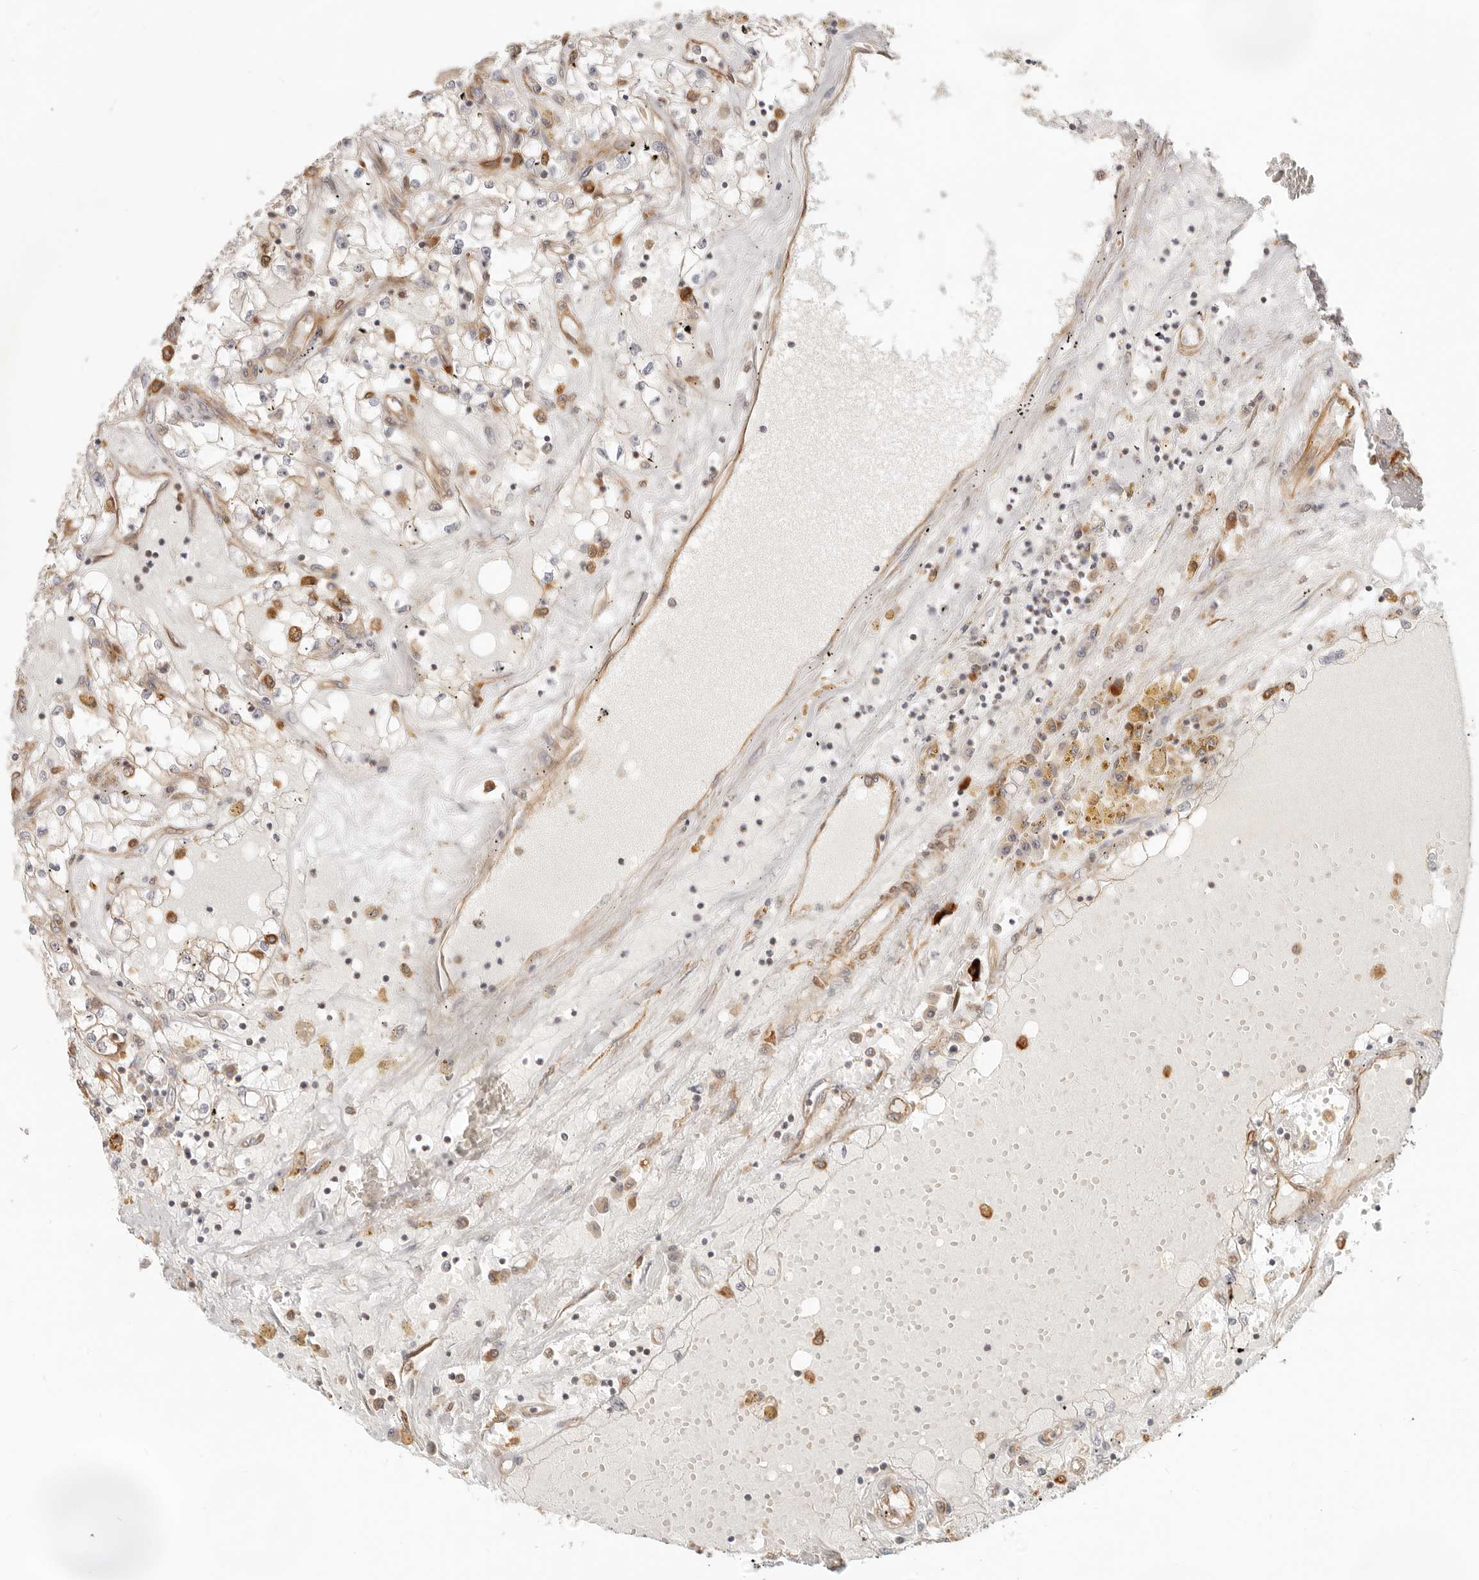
{"staining": {"intensity": "negative", "quantity": "none", "location": "none"}, "tissue": "renal cancer", "cell_type": "Tumor cells", "image_type": "cancer", "snomed": [{"axis": "morphology", "description": "Adenocarcinoma, NOS"}, {"axis": "topography", "description": "Kidney"}], "caption": "Renal adenocarcinoma stained for a protein using immunohistochemistry (IHC) demonstrates no positivity tumor cells.", "gene": "UFSP1", "patient": {"sex": "male", "age": 56}}